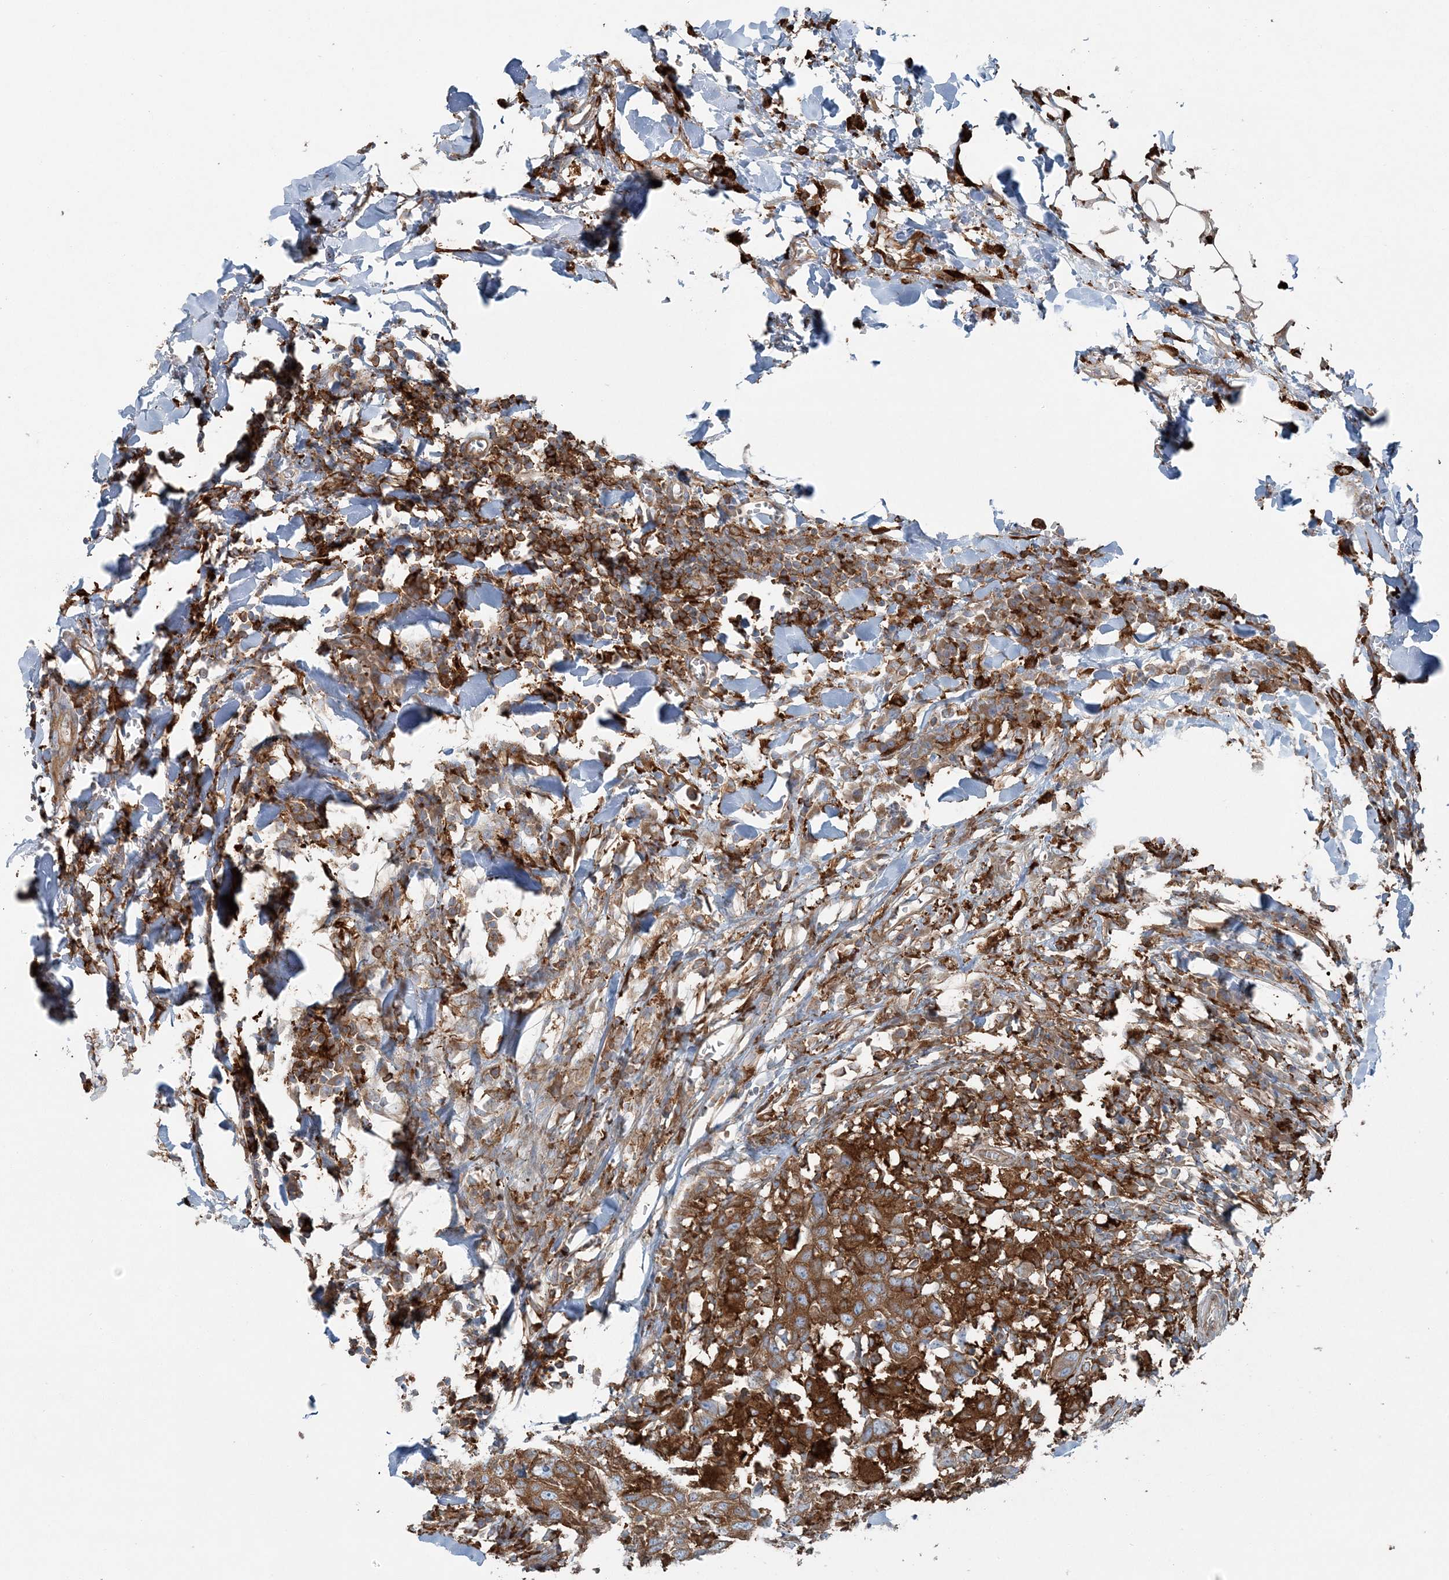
{"staining": {"intensity": "strong", "quantity": ">75%", "location": "cytoplasmic/membranous"}, "tissue": "head and neck cancer", "cell_type": "Tumor cells", "image_type": "cancer", "snomed": [{"axis": "morphology", "description": "Squamous cell carcinoma, NOS"}, {"axis": "topography", "description": "Head-Neck"}], "caption": "Human squamous cell carcinoma (head and neck) stained for a protein (brown) shows strong cytoplasmic/membranous positive positivity in about >75% of tumor cells.", "gene": "SNX2", "patient": {"sex": "male", "age": 66}}